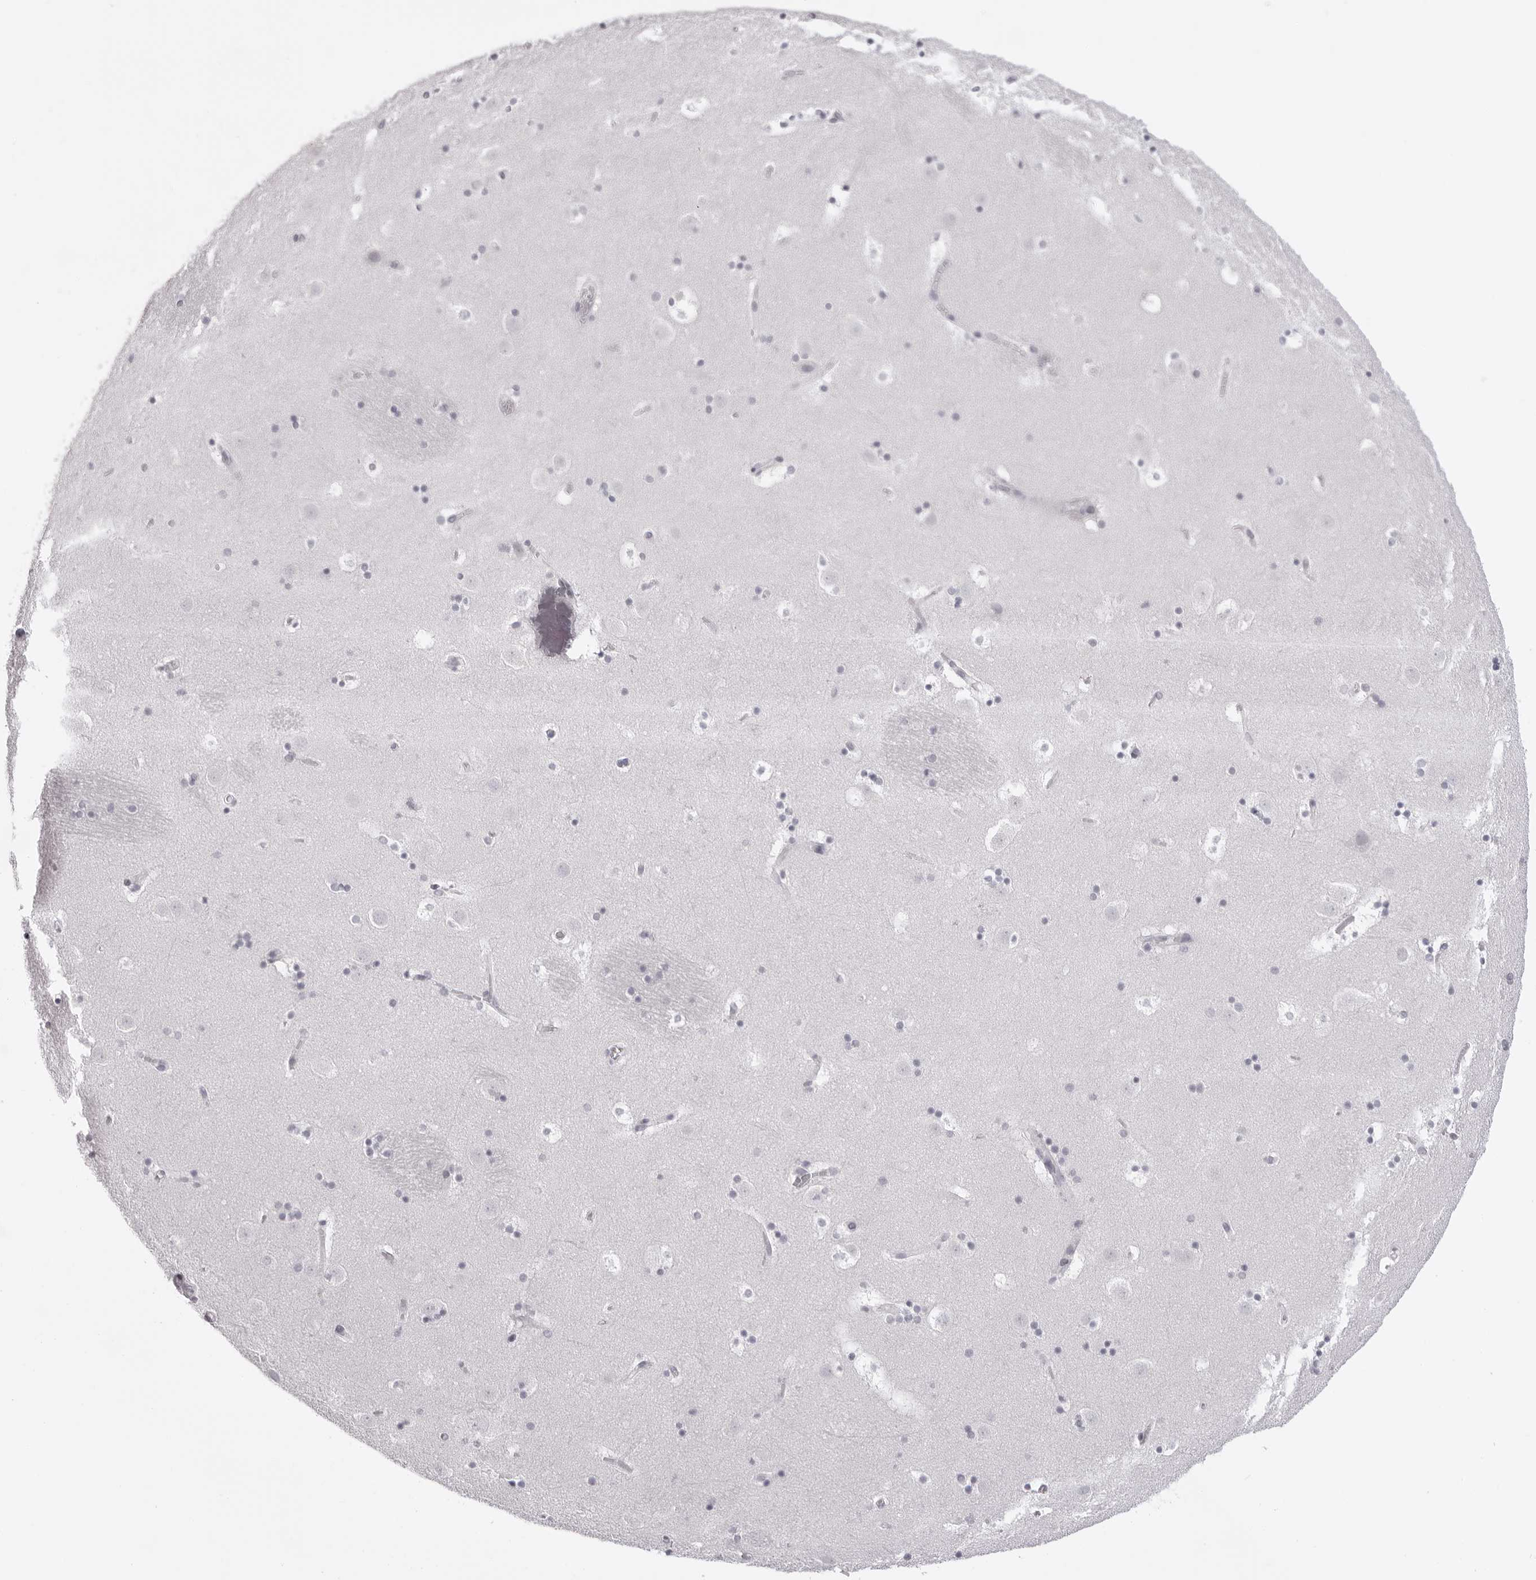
{"staining": {"intensity": "negative", "quantity": "none", "location": "none"}, "tissue": "caudate", "cell_type": "Glial cells", "image_type": "normal", "snomed": [{"axis": "morphology", "description": "Normal tissue, NOS"}, {"axis": "topography", "description": "Lateral ventricle wall"}], "caption": "There is no significant positivity in glial cells of caudate. (Stains: DAB IHC with hematoxylin counter stain, Microscopy: brightfield microscopy at high magnification).", "gene": "MAFK", "patient": {"sex": "male", "age": 45}}